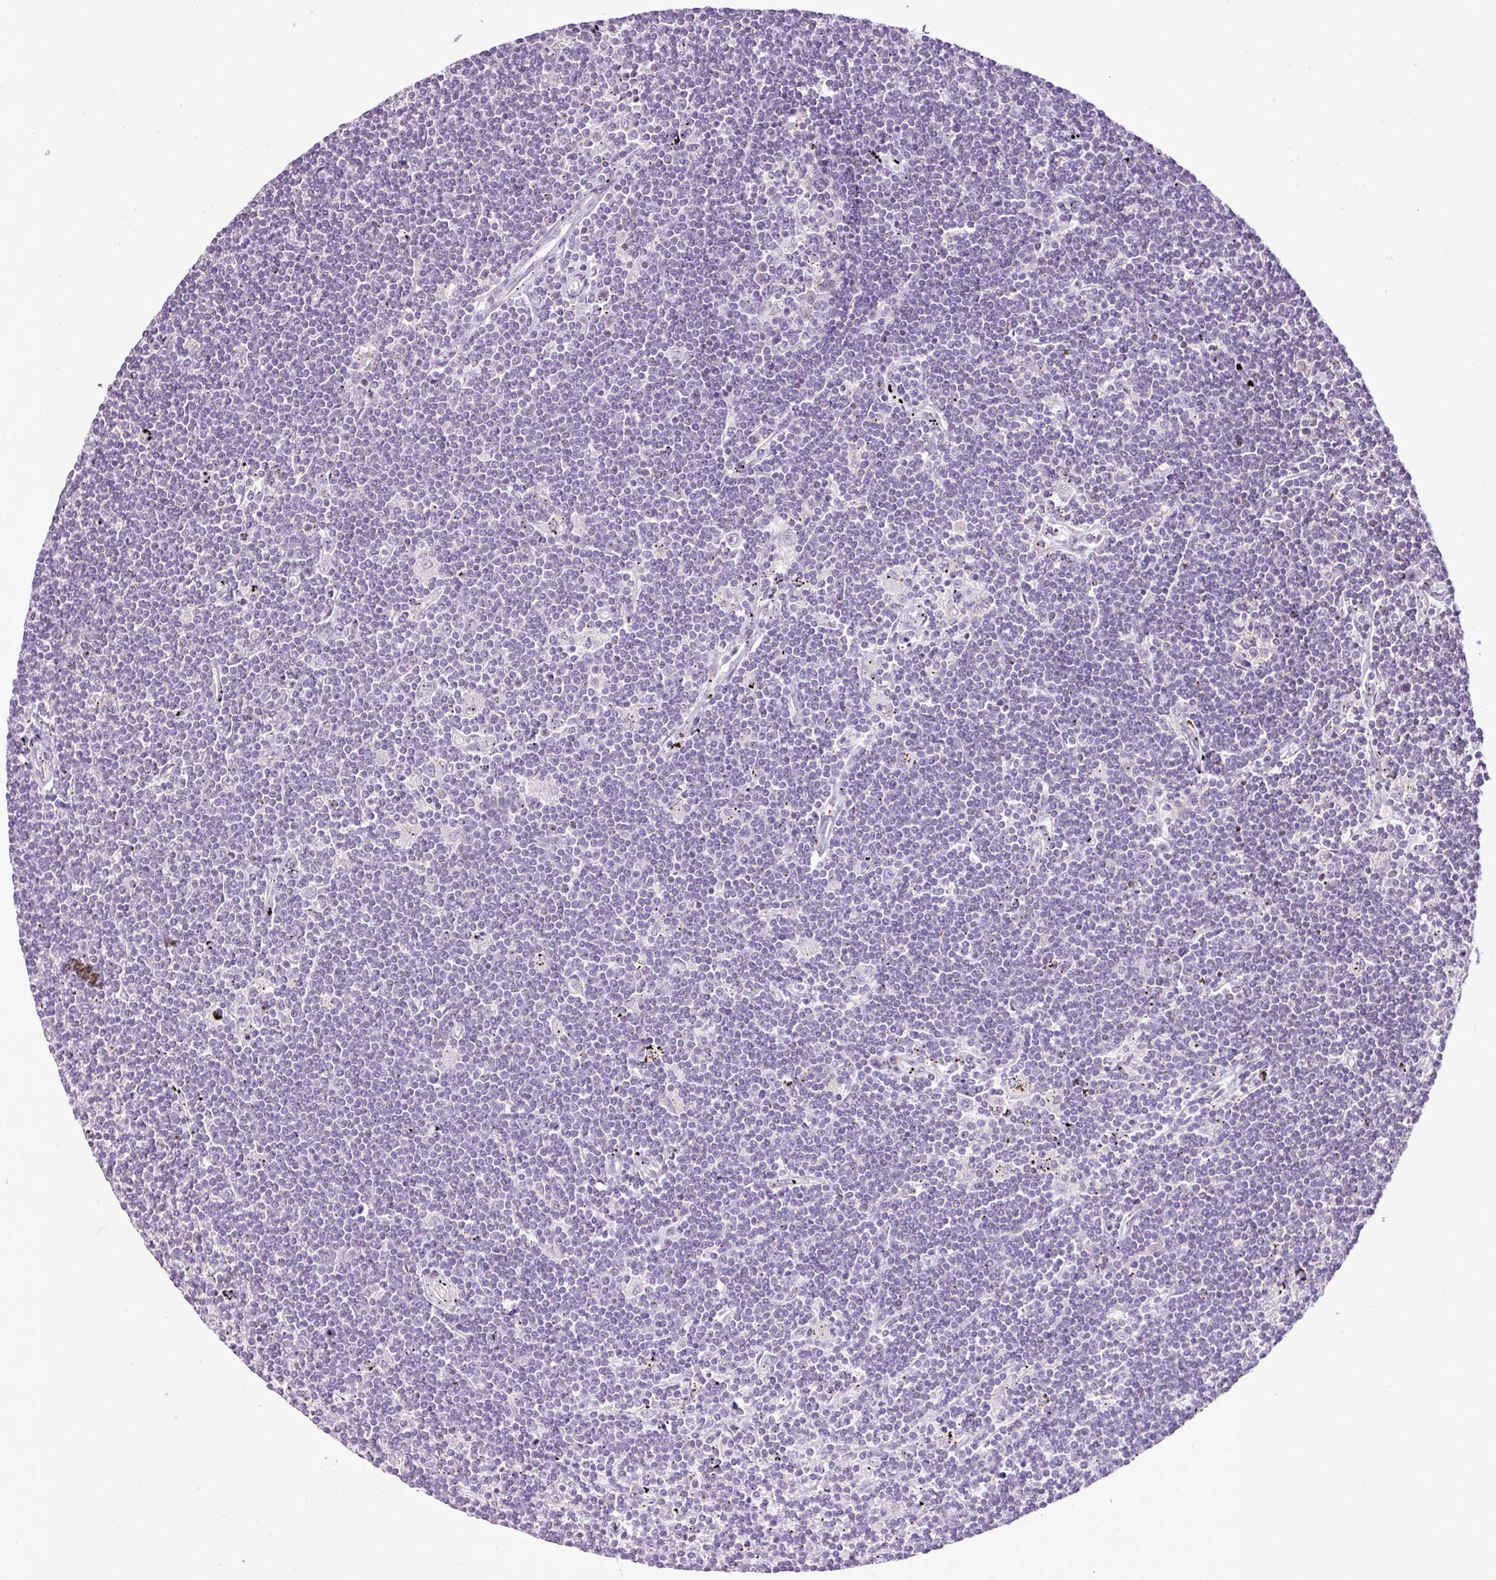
{"staining": {"intensity": "negative", "quantity": "none", "location": "none"}, "tissue": "lymphoma", "cell_type": "Tumor cells", "image_type": "cancer", "snomed": [{"axis": "morphology", "description": "Malignant lymphoma, non-Hodgkin's type, Low grade"}, {"axis": "topography", "description": "Spleen"}], "caption": "A high-resolution histopathology image shows immunohistochemistry staining of low-grade malignant lymphoma, non-Hodgkin's type, which reveals no significant positivity in tumor cells.", "gene": "DNAJB13", "patient": {"sex": "male", "age": 76}}